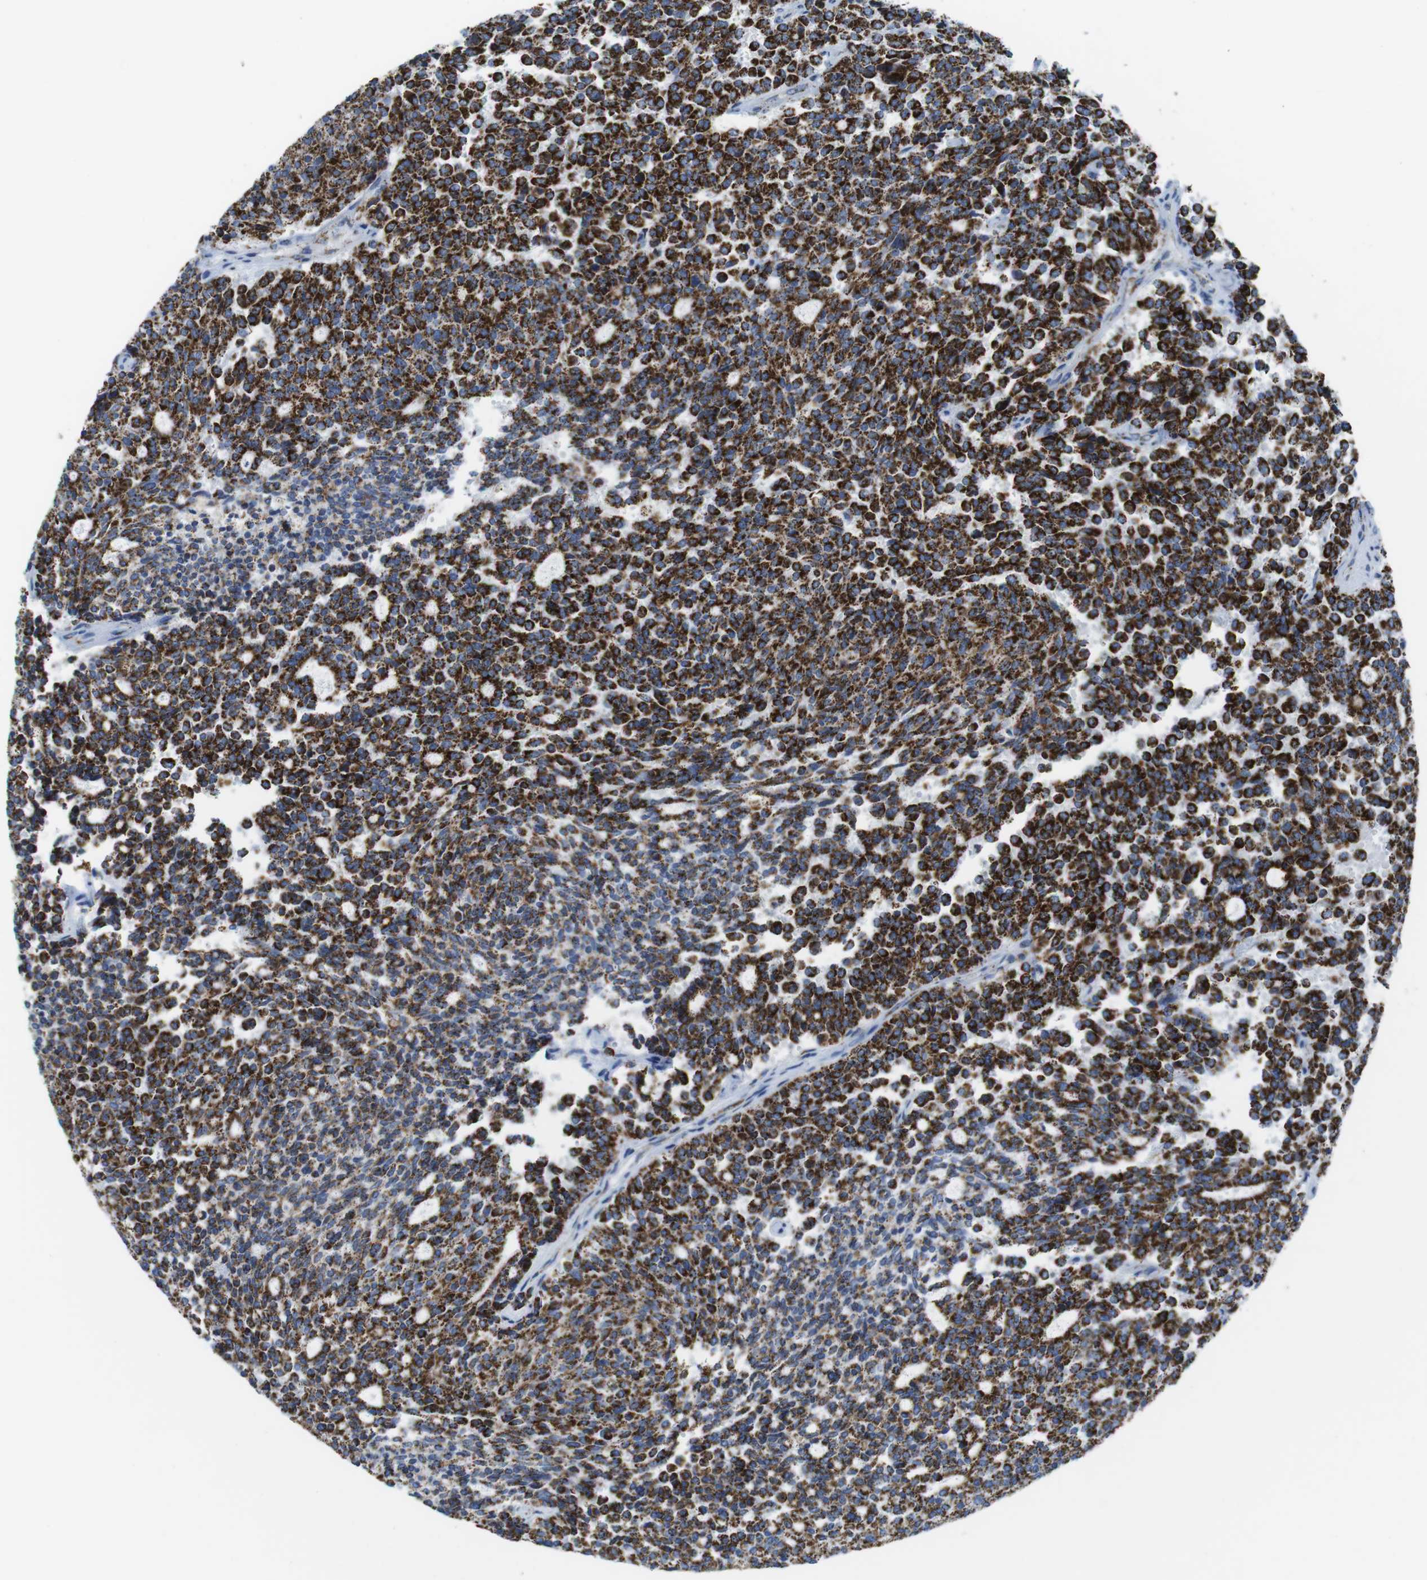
{"staining": {"intensity": "strong", "quantity": ">75%", "location": "cytoplasmic/membranous"}, "tissue": "carcinoid", "cell_type": "Tumor cells", "image_type": "cancer", "snomed": [{"axis": "morphology", "description": "Carcinoid, malignant, NOS"}, {"axis": "topography", "description": "Pancreas"}], "caption": "Carcinoid tissue displays strong cytoplasmic/membranous positivity in approximately >75% of tumor cells, visualized by immunohistochemistry.", "gene": "ATP5PO", "patient": {"sex": "female", "age": 54}}